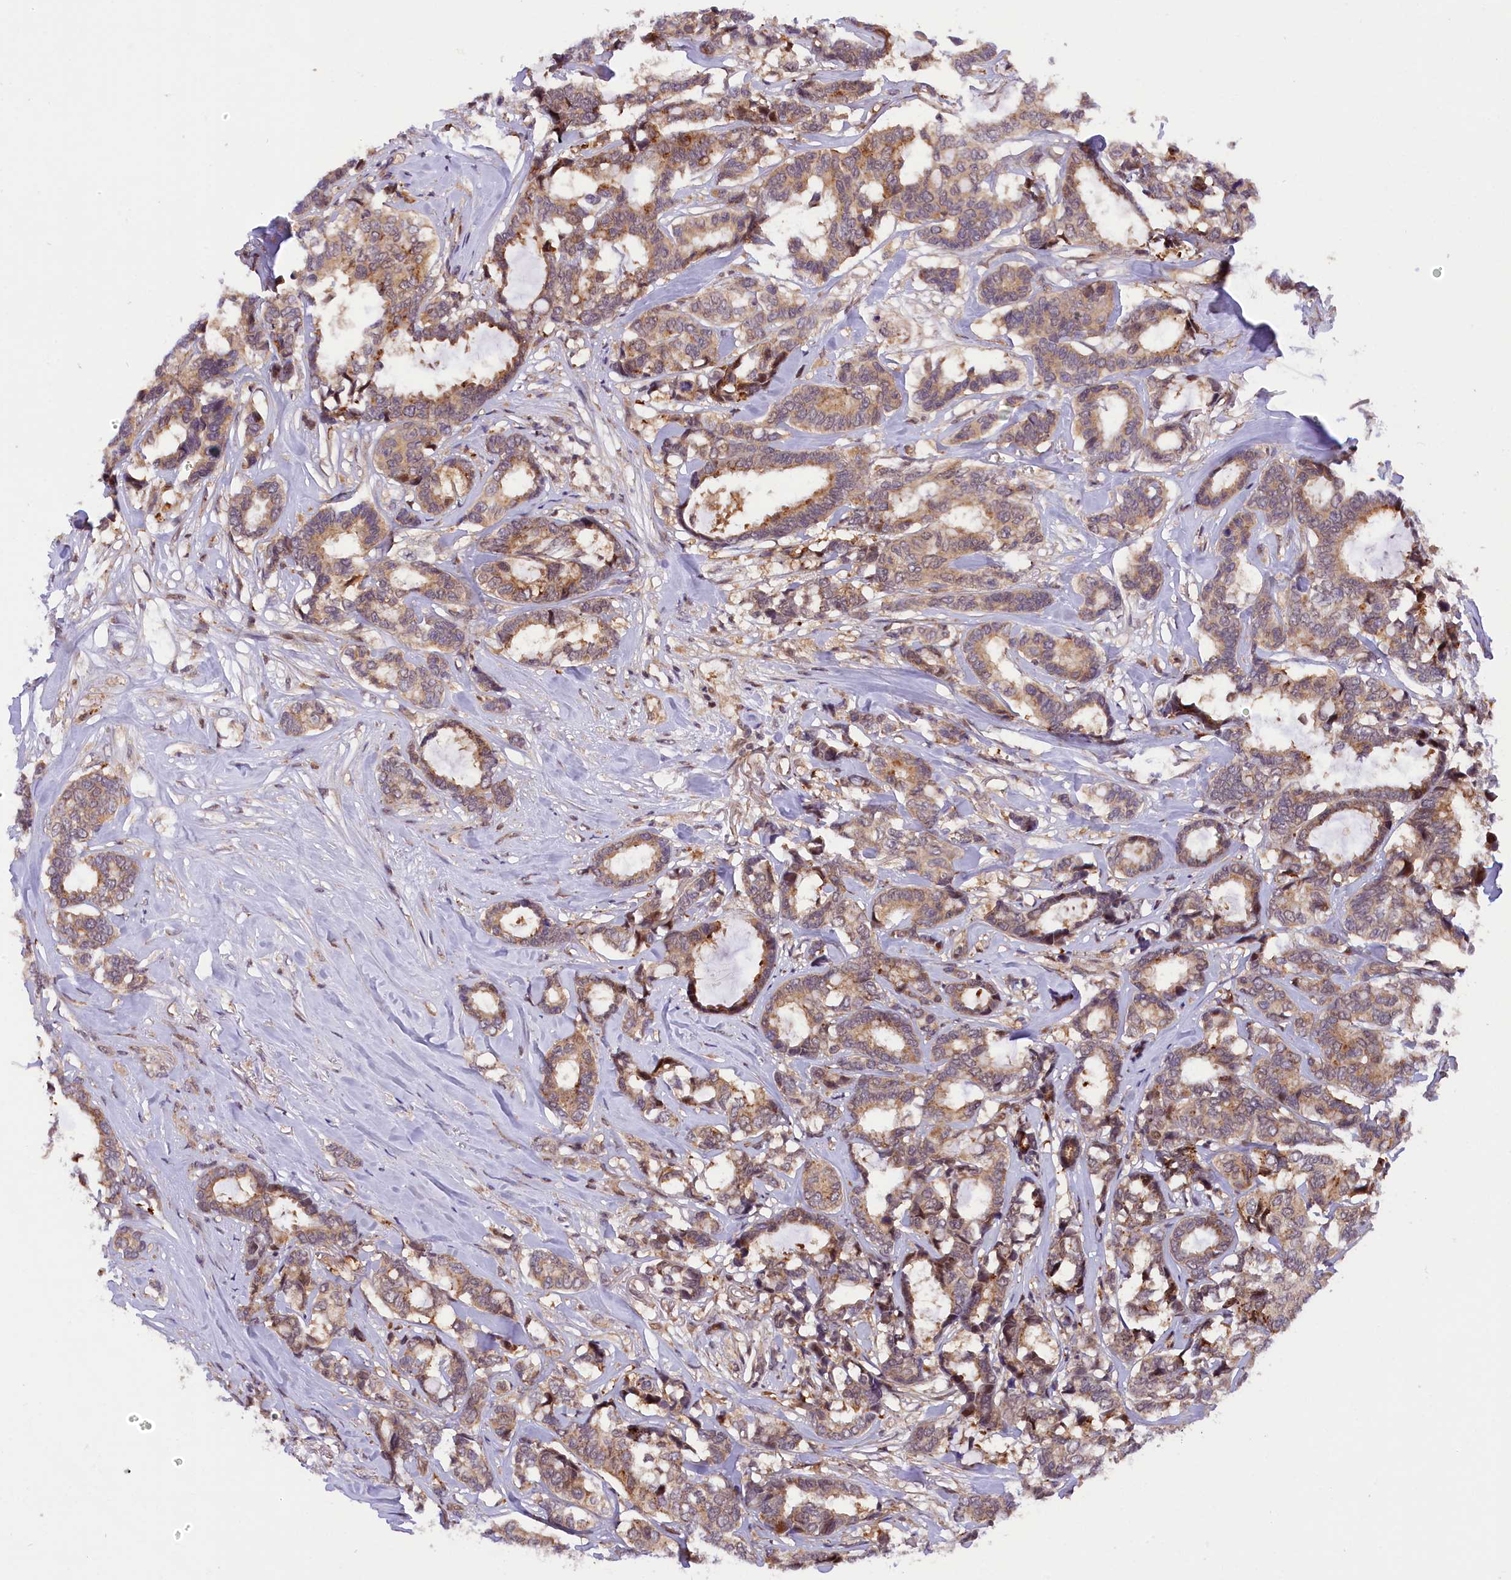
{"staining": {"intensity": "moderate", "quantity": "<25%", "location": "cytoplasmic/membranous"}, "tissue": "breast cancer", "cell_type": "Tumor cells", "image_type": "cancer", "snomed": [{"axis": "morphology", "description": "Duct carcinoma"}, {"axis": "topography", "description": "Breast"}], "caption": "A photomicrograph of human breast cancer (infiltrating ductal carcinoma) stained for a protein displays moderate cytoplasmic/membranous brown staining in tumor cells.", "gene": "SAMD4A", "patient": {"sex": "female", "age": 87}}